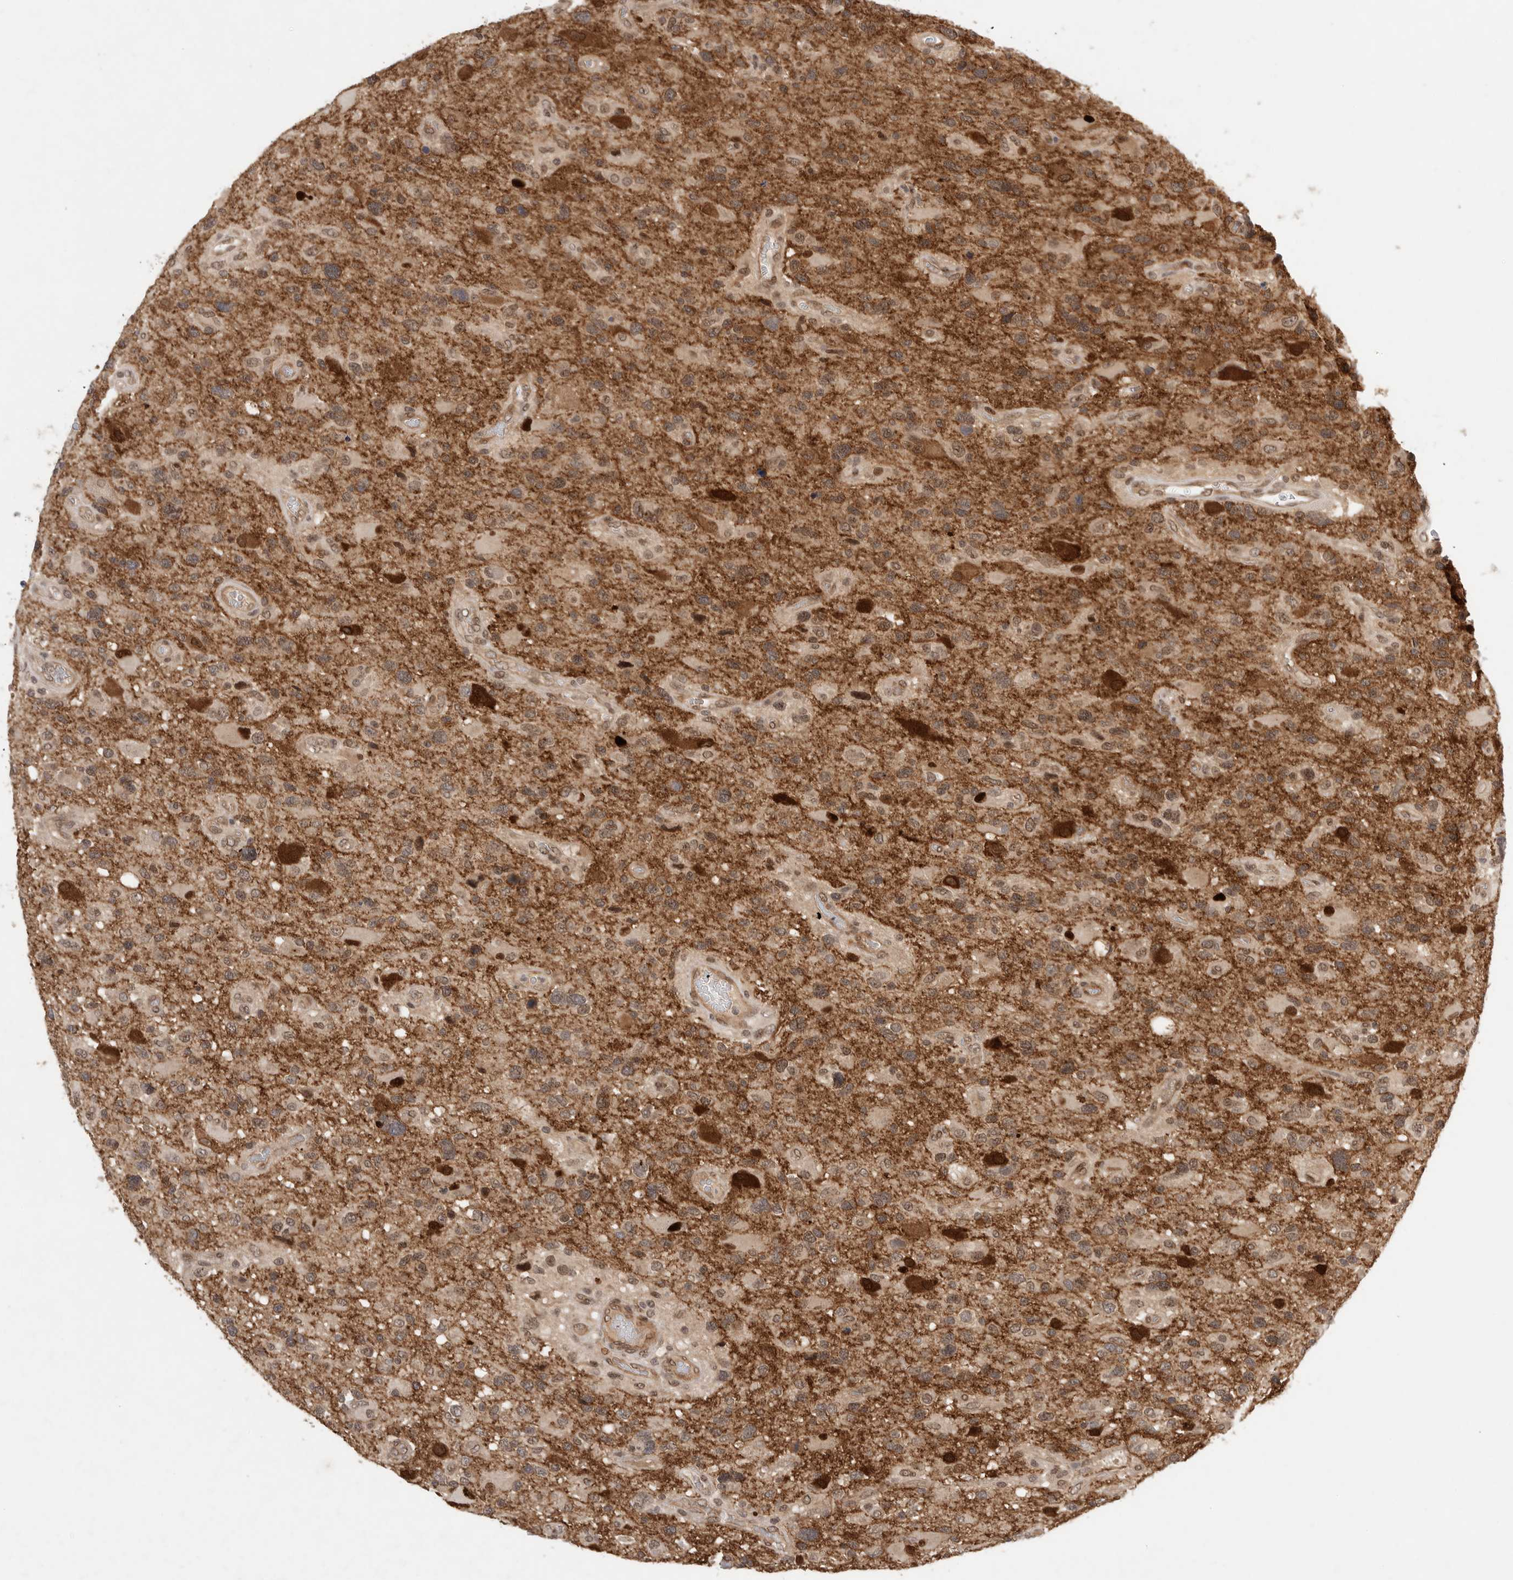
{"staining": {"intensity": "weak", "quantity": "25%-75%", "location": "nuclear"}, "tissue": "glioma", "cell_type": "Tumor cells", "image_type": "cancer", "snomed": [{"axis": "morphology", "description": "Glioma, malignant, High grade"}, {"axis": "topography", "description": "Brain"}], "caption": "Protein staining exhibits weak nuclear expression in about 25%-75% of tumor cells in high-grade glioma (malignant).", "gene": "LEMD3", "patient": {"sex": "male", "age": 33}}